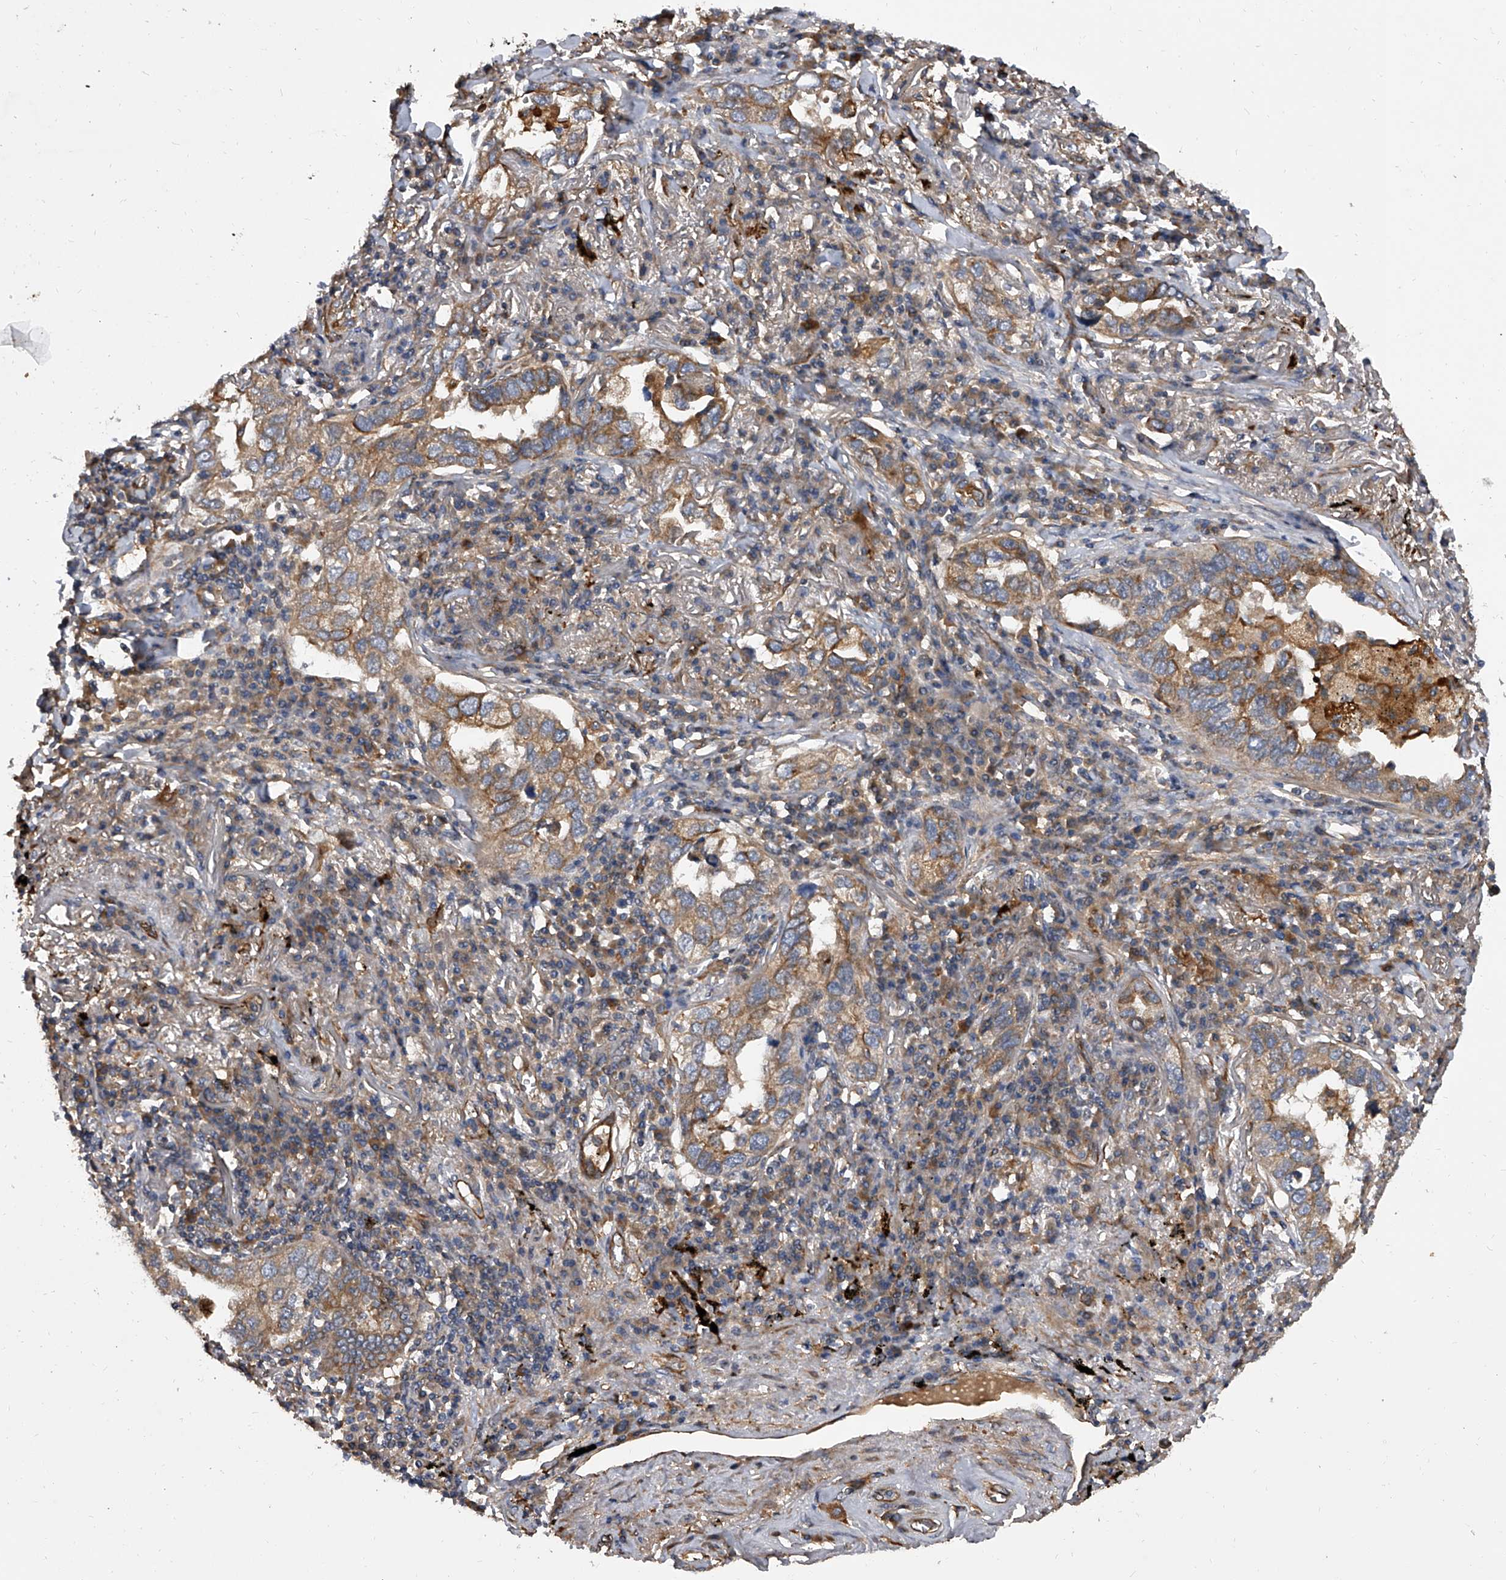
{"staining": {"intensity": "moderate", "quantity": "25%-75%", "location": "cytoplasmic/membranous"}, "tissue": "lung cancer", "cell_type": "Tumor cells", "image_type": "cancer", "snomed": [{"axis": "morphology", "description": "Adenocarcinoma, NOS"}, {"axis": "topography", "description": "Lung"}], "caption": "Immunohistochemical staining of human lung cancer (adenocarcinoma) demonstrates moderate cytoplasmic/membranous protein expression in about 25%-75% of tumor cells.", "gene": "EXOC4", "patient": {"sex": "male", "age": 65}}